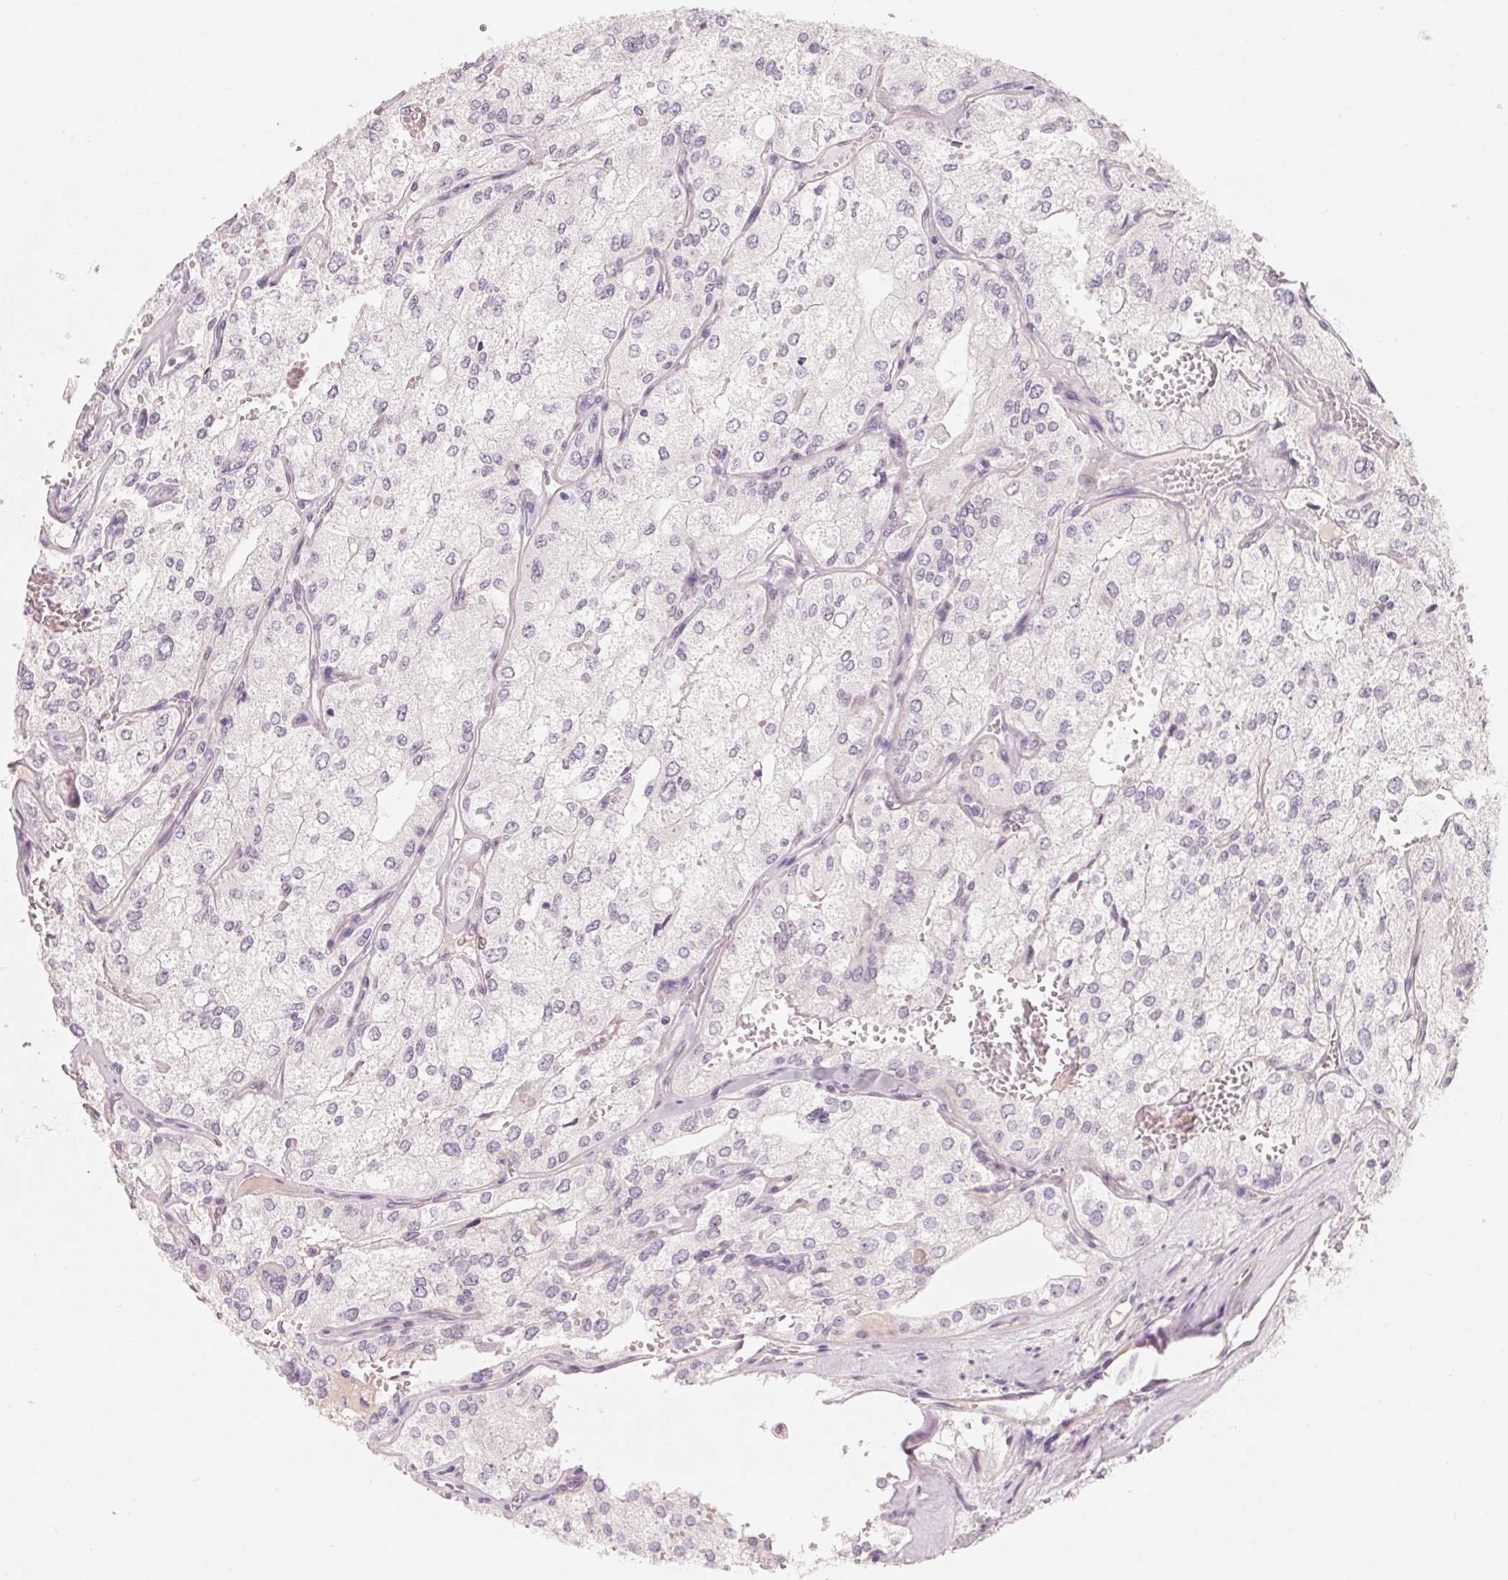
{"staining": {"intensity": "negative", "quantity": "none", "location": "none"}, "tissue": "renal cancer", "cell_type": "Tumor cells", "image_type": "cancer", "snomed": [{"axis": "morphology", "description": "Adenocarcinoma, NOS"}, {"axis": "topography", "description": "Kidney"}], "caption": "This histopathology image is of renal cancer stained with IHC to label a protein in brown with the nuclei are counter-stained blue. There is no staining in tumor cells.", "gene": "CFHR2", "patient": {"sex": "female", "age": 70}}